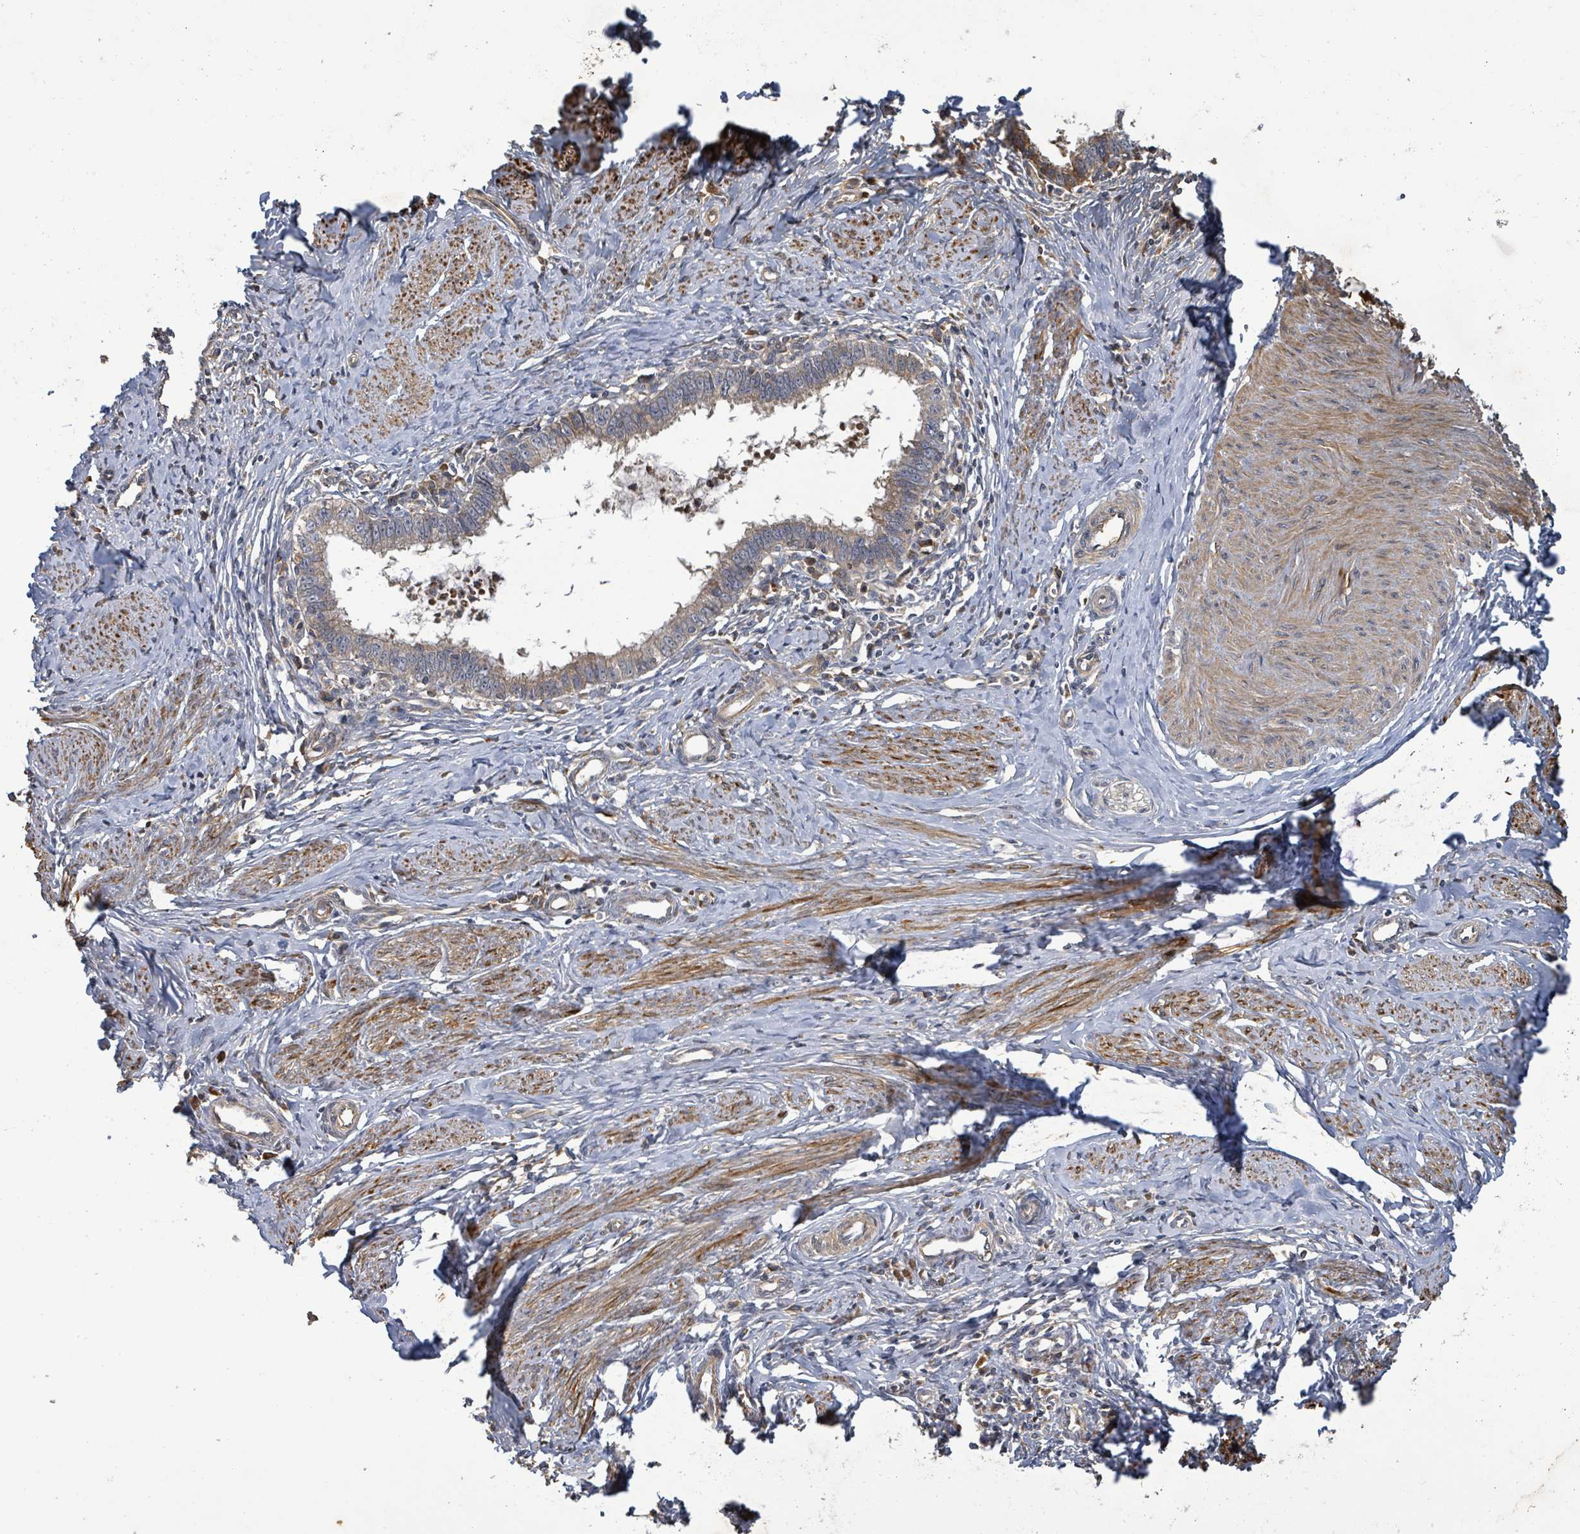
{"staining": {"intensity": "weak", "quantity": ">75%", "location": "cytoplasmic/membranous"}, "tissue": "cervical cancer", "cell_type": "Tumor cells", "image_type": "cancer", "snomed": [{"axis": "morphology", "description": "Adenocarcinoma, NOS"}, {"axis": "topography", "description": "Cervix"}], "caption": "The micrograph reveals staining of cervical cancer (adenocarcinoma), revealing weak cytoplasmic/membranous protein positivity (brown color) within tumor cells. The protein of interest is stained brown, and the nuclei are stained in blue (DAB IHC with brightfield microscopy, high magnification).", "gene": "STARD4", "patient": {"sex": "female", "age": 36}}